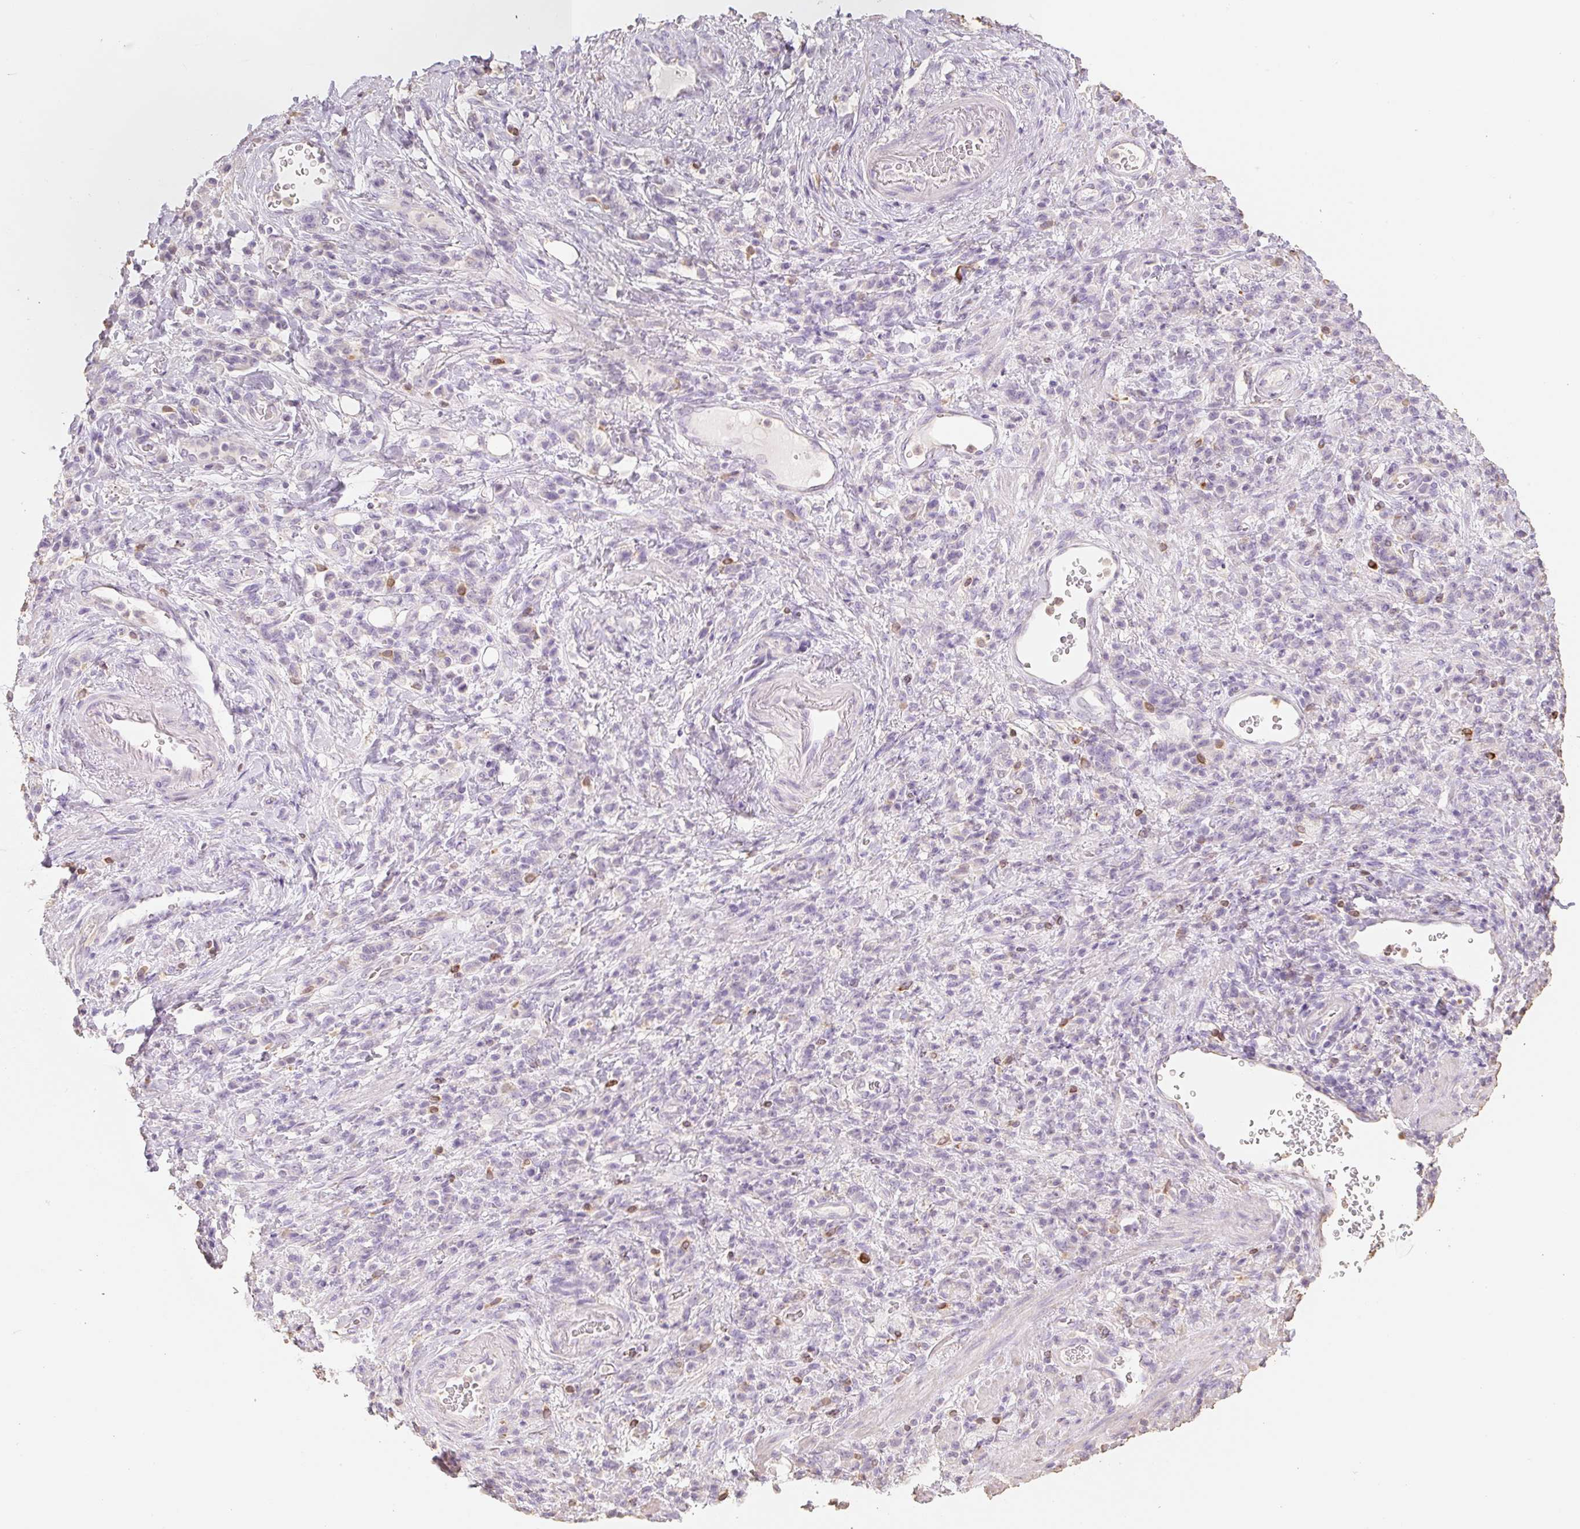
{"staining": {"intensity": "negative", "quantity": "none", "location": "none"}, "tissue": "stomach cancer", "cell_type": "Tumor cells", "image_type": "cancer", "snomed": [{"axis": "morphology", "description": "Adenocarcinoma, NOS"}, {"axis": "topography", "description": "Stomach"}], "caption": "Immunohistochemistry of adenocarcinoma (stomach) demonstrates no positivity in tumor cells. (DAB (3,3'-diaminobenzidine) immunohistochemistry with hematoxylin counter stain).", "gene": "MBOAT7", "patient": {"sex": "male", "age": 77}}